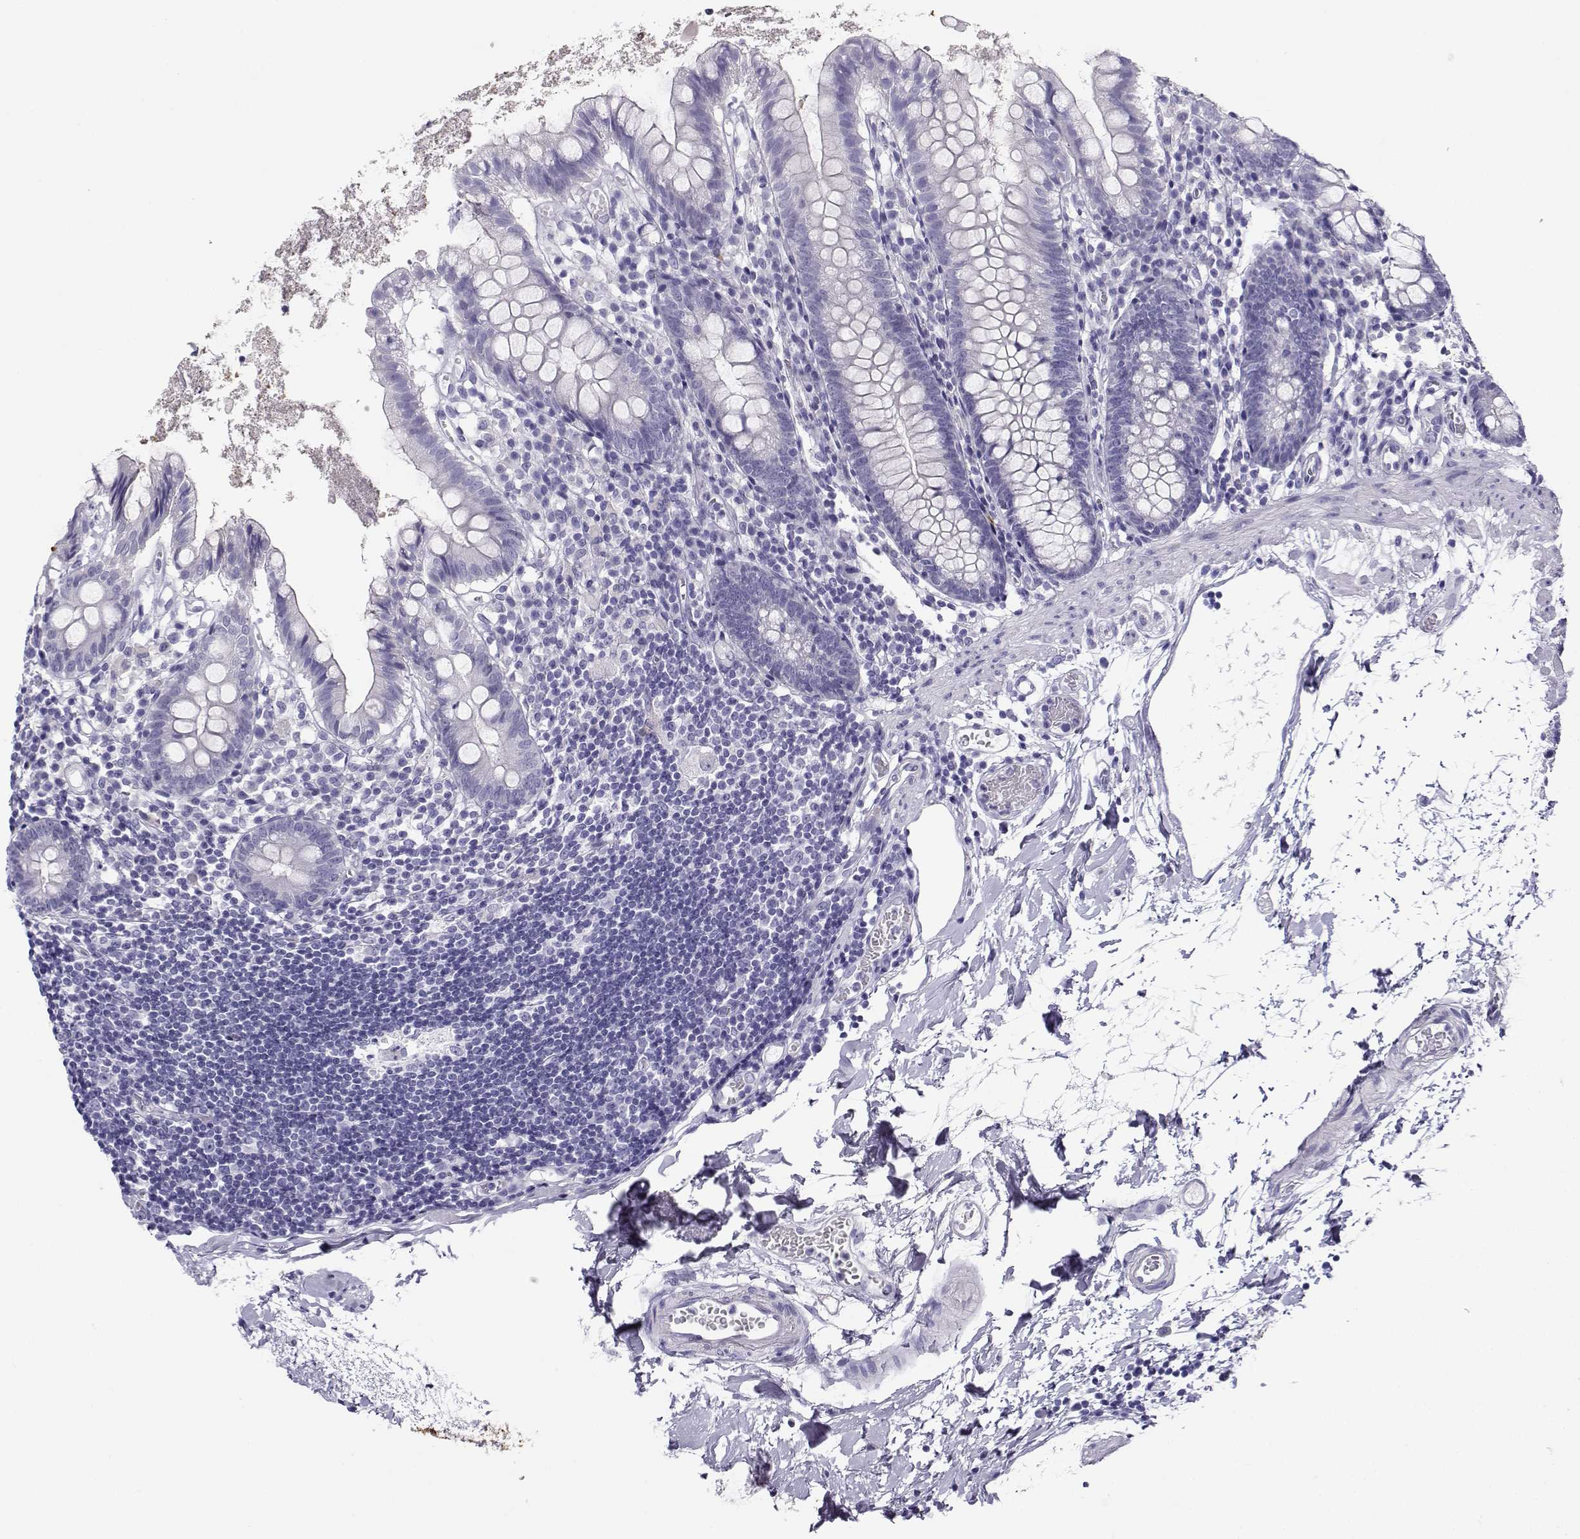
{"staining": {"intensity": "negative", "quantity": "none", "location": "none"}, "tissue": "small intestine", "cell_type": "Glandular cells", "image_type": "normal", "snomed": [{"axis": "morphology", "description": "Normal tissue, NOS"}, {"axis": "topography", "description": "Small intestine"}], "caption": "This is a micrograph of IHC staining of unremarkable small intestine, which shows no positivity in glandular cells.", "gene": "CABS1", "patient": {"sex": "female", "age": 90}}